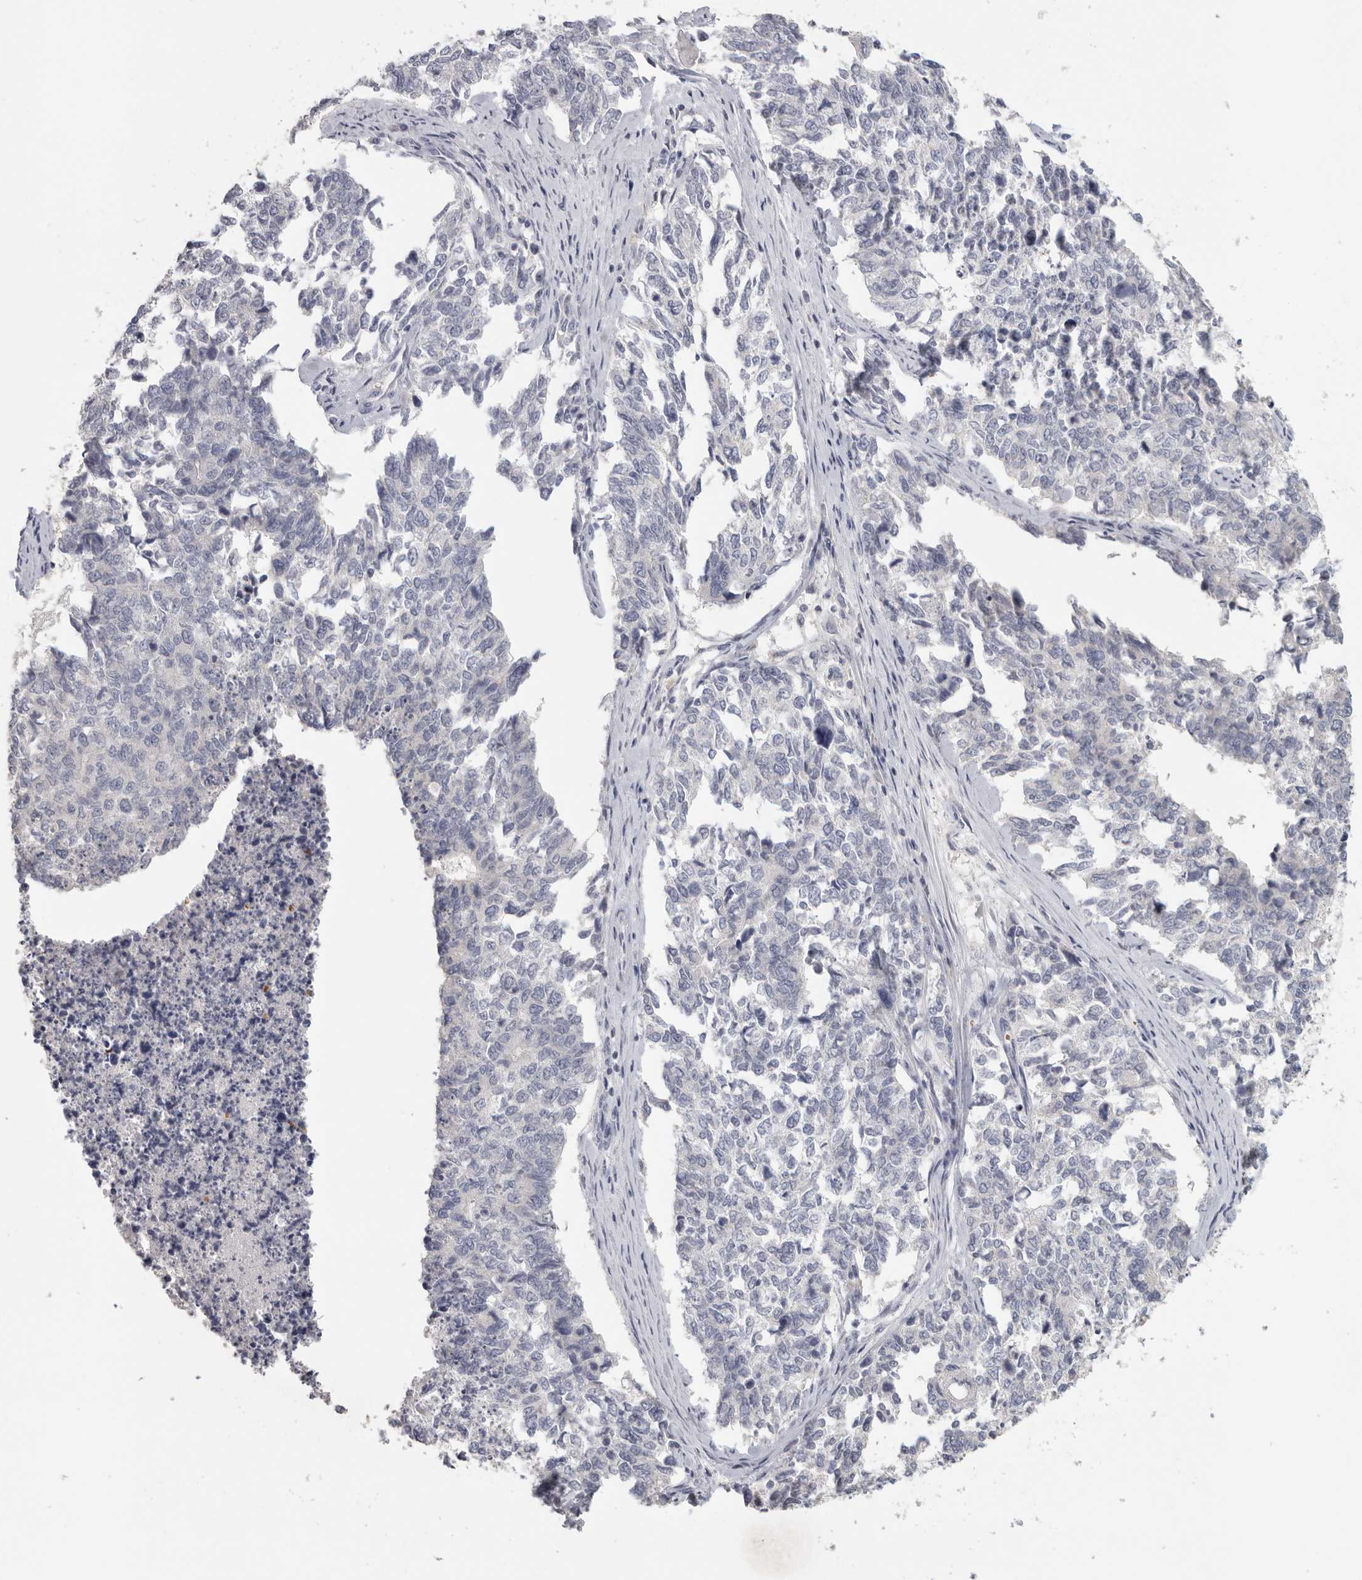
{"staining": {"intensity": "negative", "quantity": "none", "location": "none"}, "tissue": "cervical cancer", "cell_type": "Tumor cells", "image_type": "cancer", "snomed": [{"axis": "morphology", "description": "Squamous cell carcinoma, NOS"}, {"axis": "topography", "description": "Cervix"}], "caption": "This micrograph is of squamous cell carcinoma (cervical) stained with immunohistochemistry (IHC) to label a protein in brown with the nuclei are counter-stained blue. There is no expression in tumor cells.", "gene": "DNAJC11", "patient": {"sex": "female", "age": 63}}